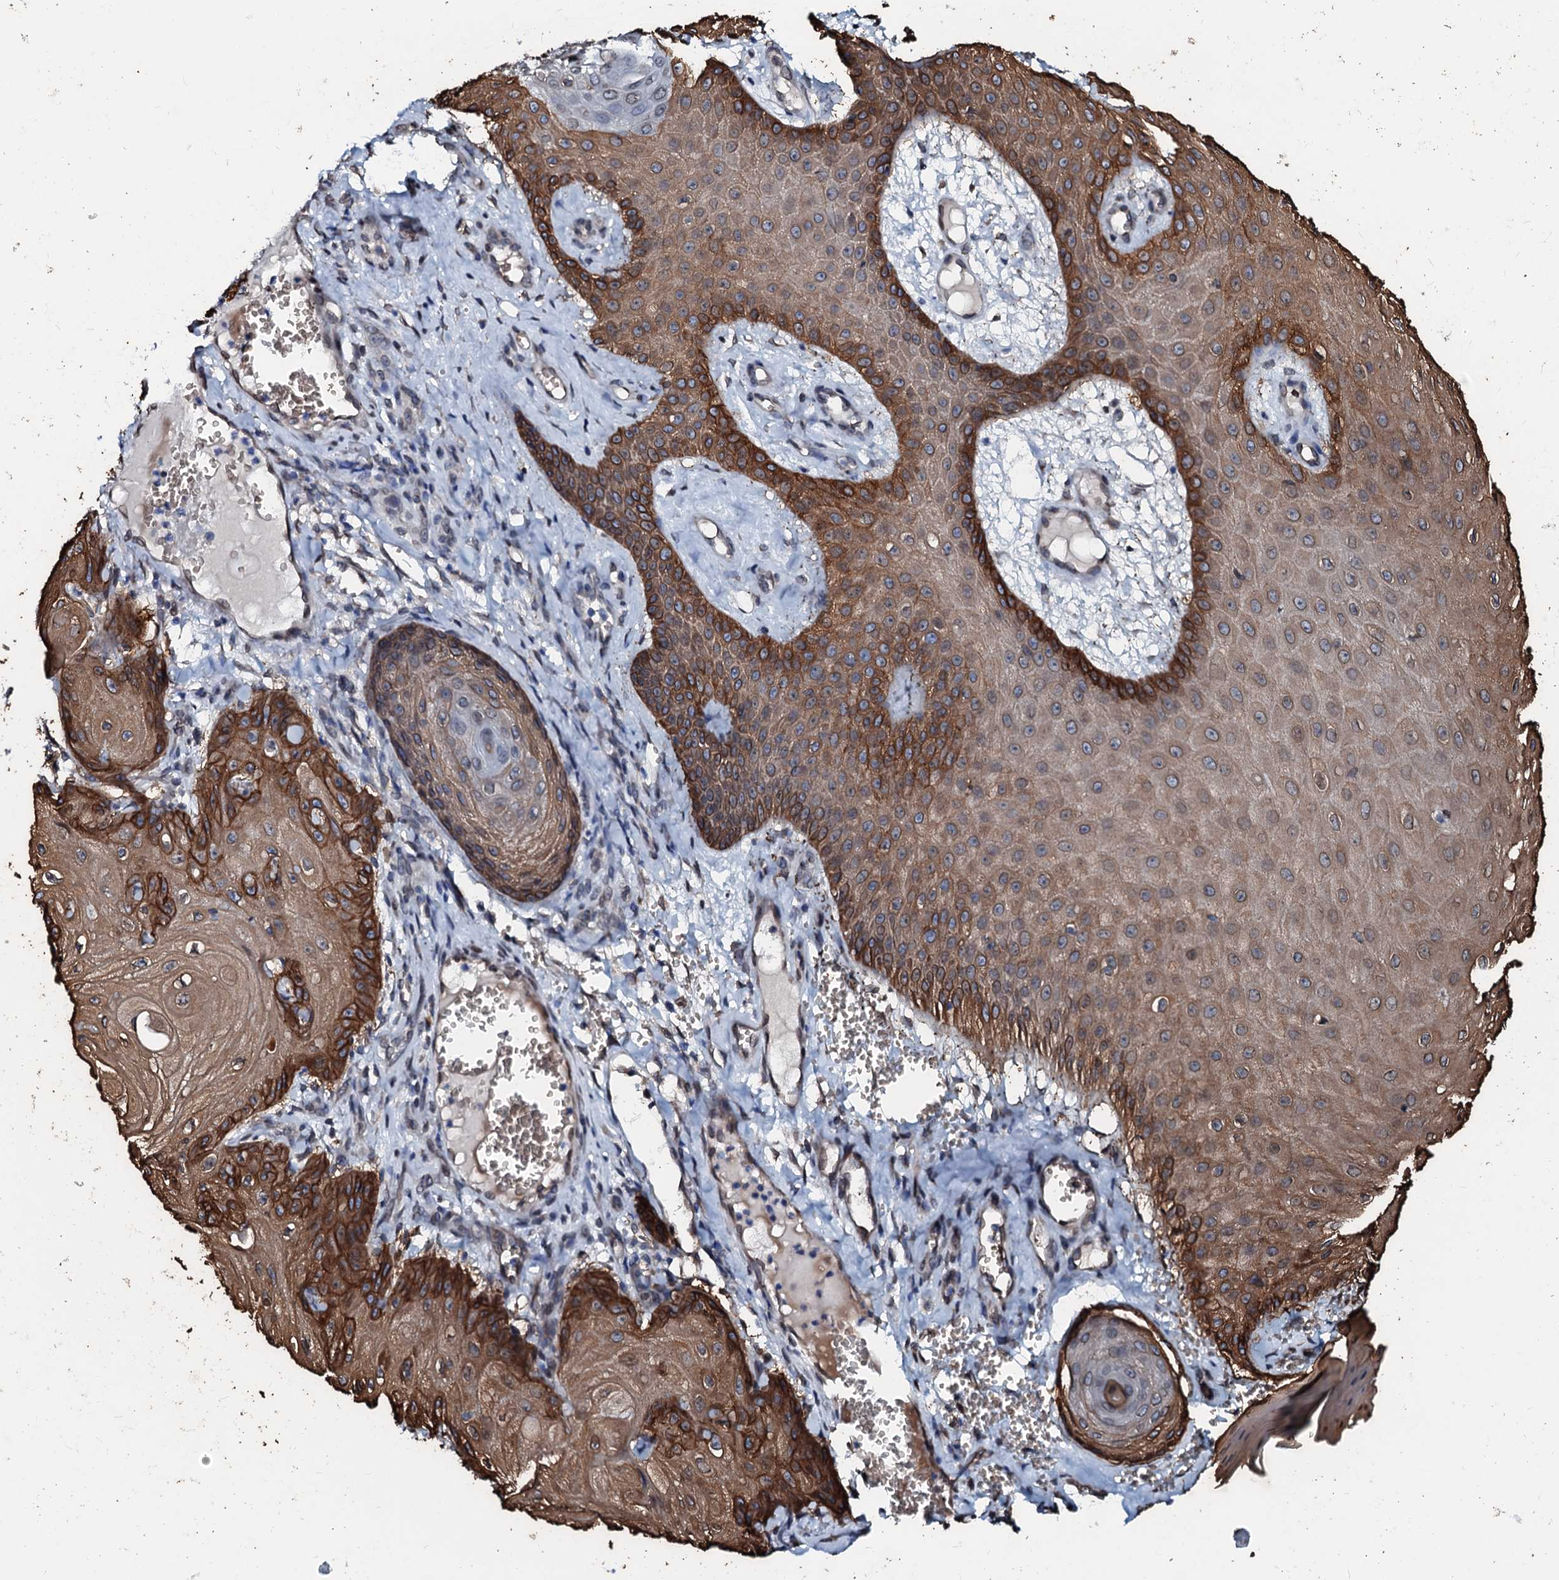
{"staining": {"intensity": "strong", "quantity": "25%-75%", "location": "cytoplasmic/membranous"}, "tissue": "skin cancer", "cell_type": "Tumor cells", "image_type": "cancer", "snomed": [{"axis": "morphology", "description": "Squamous cell carcinoma, NOS"}, {"axis": "topography", "description": "Skin"}], "caption": "A brown stain highlights strong cytoplasmic/membranous positivity of a protein in skin squamous cell carcinoma tumor cells. (IHC, brightfield microscopy, high magnification).", "gene": "NRP2", "patient": {"sex": "male", "age": 74}}